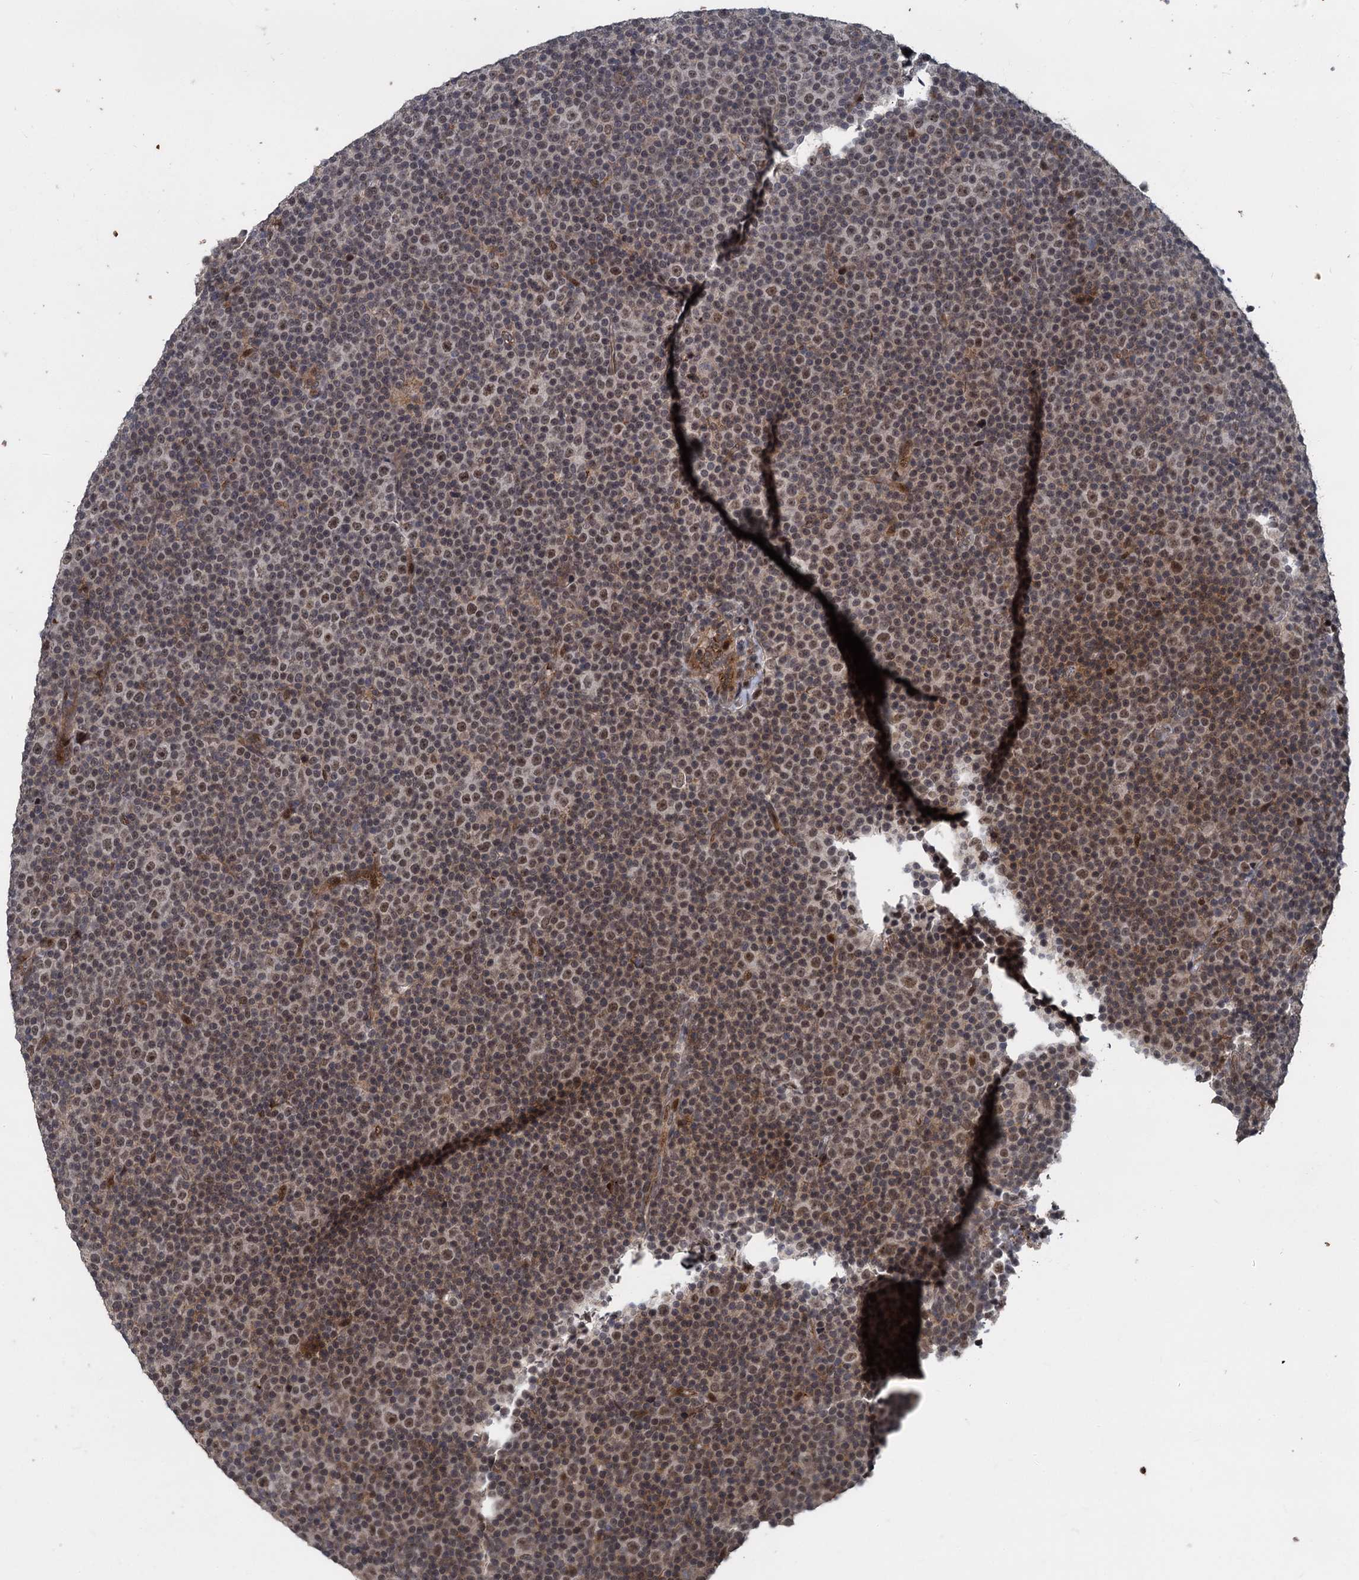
{"staining": {"intensity": "moderate", "quantity": "25%-75%", "location": "nuclear"}, "tissue": "lymphoma", "cell_type": "Tumor cells", "image_type": "cancer", "snomed": [{"axis": "morphology", "description": "Malignant lymphoma, non-Hodgkin's type, Low grade"}, {"axis": "topography", "description": "Lymph node"}], "caption": "Tumor cells show moderate nuclear expression in about 25%-75% of cells in lymphoma. (brown staining indicates protein expression, while blue staining denotes nuclei).", "gene": "FANCI", "patient": {"sex": "female", "age": 67}}